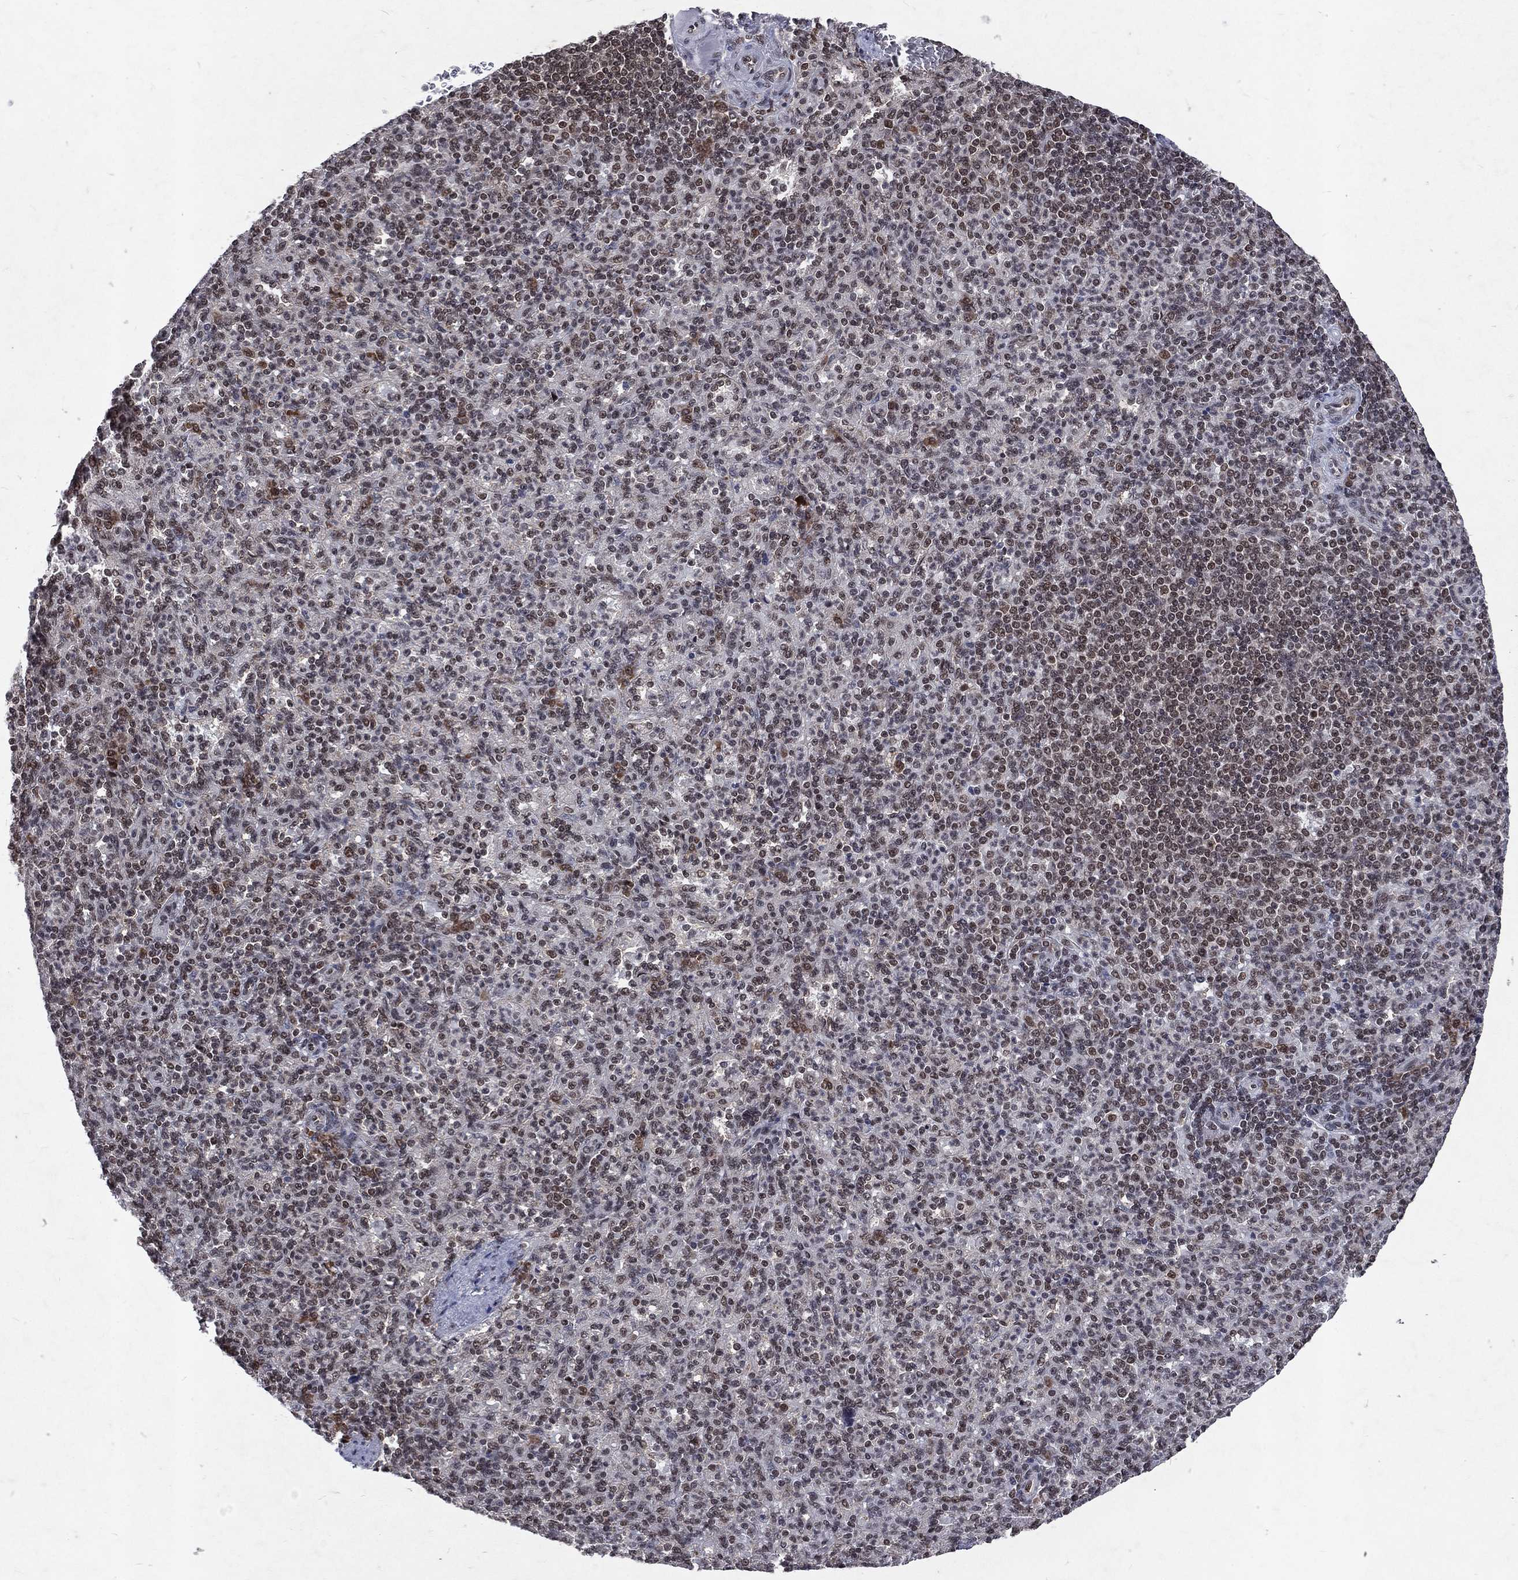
{"staining": {"intensity": "weak", "quantity": "25%-75%", "location": "nuclear"}, "tissue": "spleen", "cell_type": "Cells in red pulp", "image_type": "normal", "snomed": [{"axis": "morphology", "description": "Normal tissue, NOS"}, {"axis": "topography", "description": "Spleen"}], "caption": "About 25%-75% of cells in red pulp in unremarkable spleen display weak nuclear protein expression as visualized by brown immunohistochemical staining.", "gene": "DMAP1", "patient": {"sex": "female", "age": 74}}